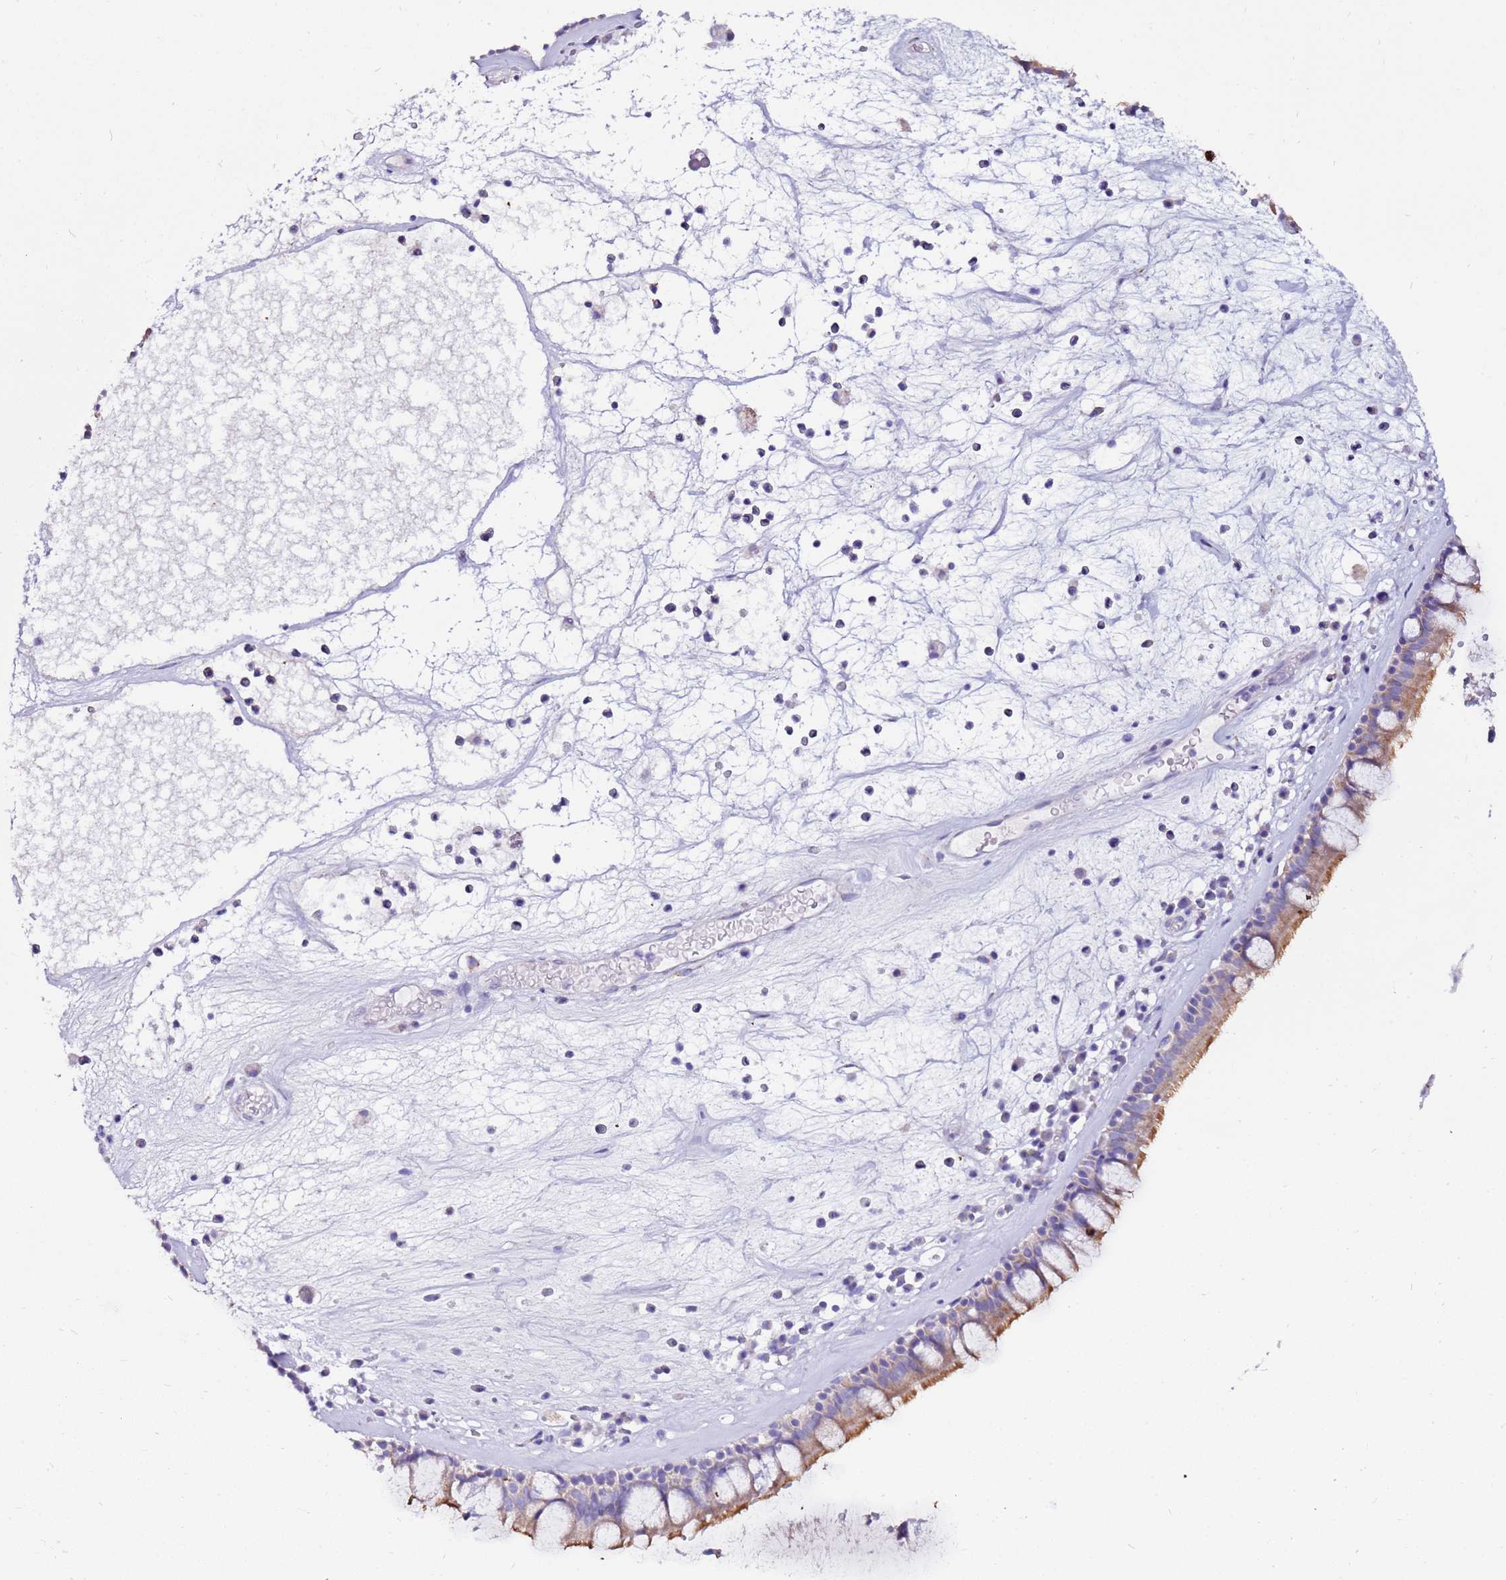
{"staining": {"intensity": "moderate", "quantity": "<25%", "location": "cytoplasmic/membranous"}, "tissue": "nasopharynx", "cell_type": "Respiratory epithelial cells", "image_type": "normal", "snomed": [{"axis": "morphology", "description": "Normal tissue, NOS"}, {"axis": "morphology", "description": "Inflammation, NOS"}, {"axis": "topography", "description": "Nasopharynx"}], "caption": "Immunohistochemistry of normal nasopharynx displays low levels of moderate cytoplasmic/membranous positivity in about <25% of respiratory epithelial cells. The staining was performed using DAB to visualize the protein expression in brown, while the nuclei were stained in blue with hematoxylin (Magnification: 20x).", "gene": "MYBPC3", "patient": {"sex": "male", "age": 70}}